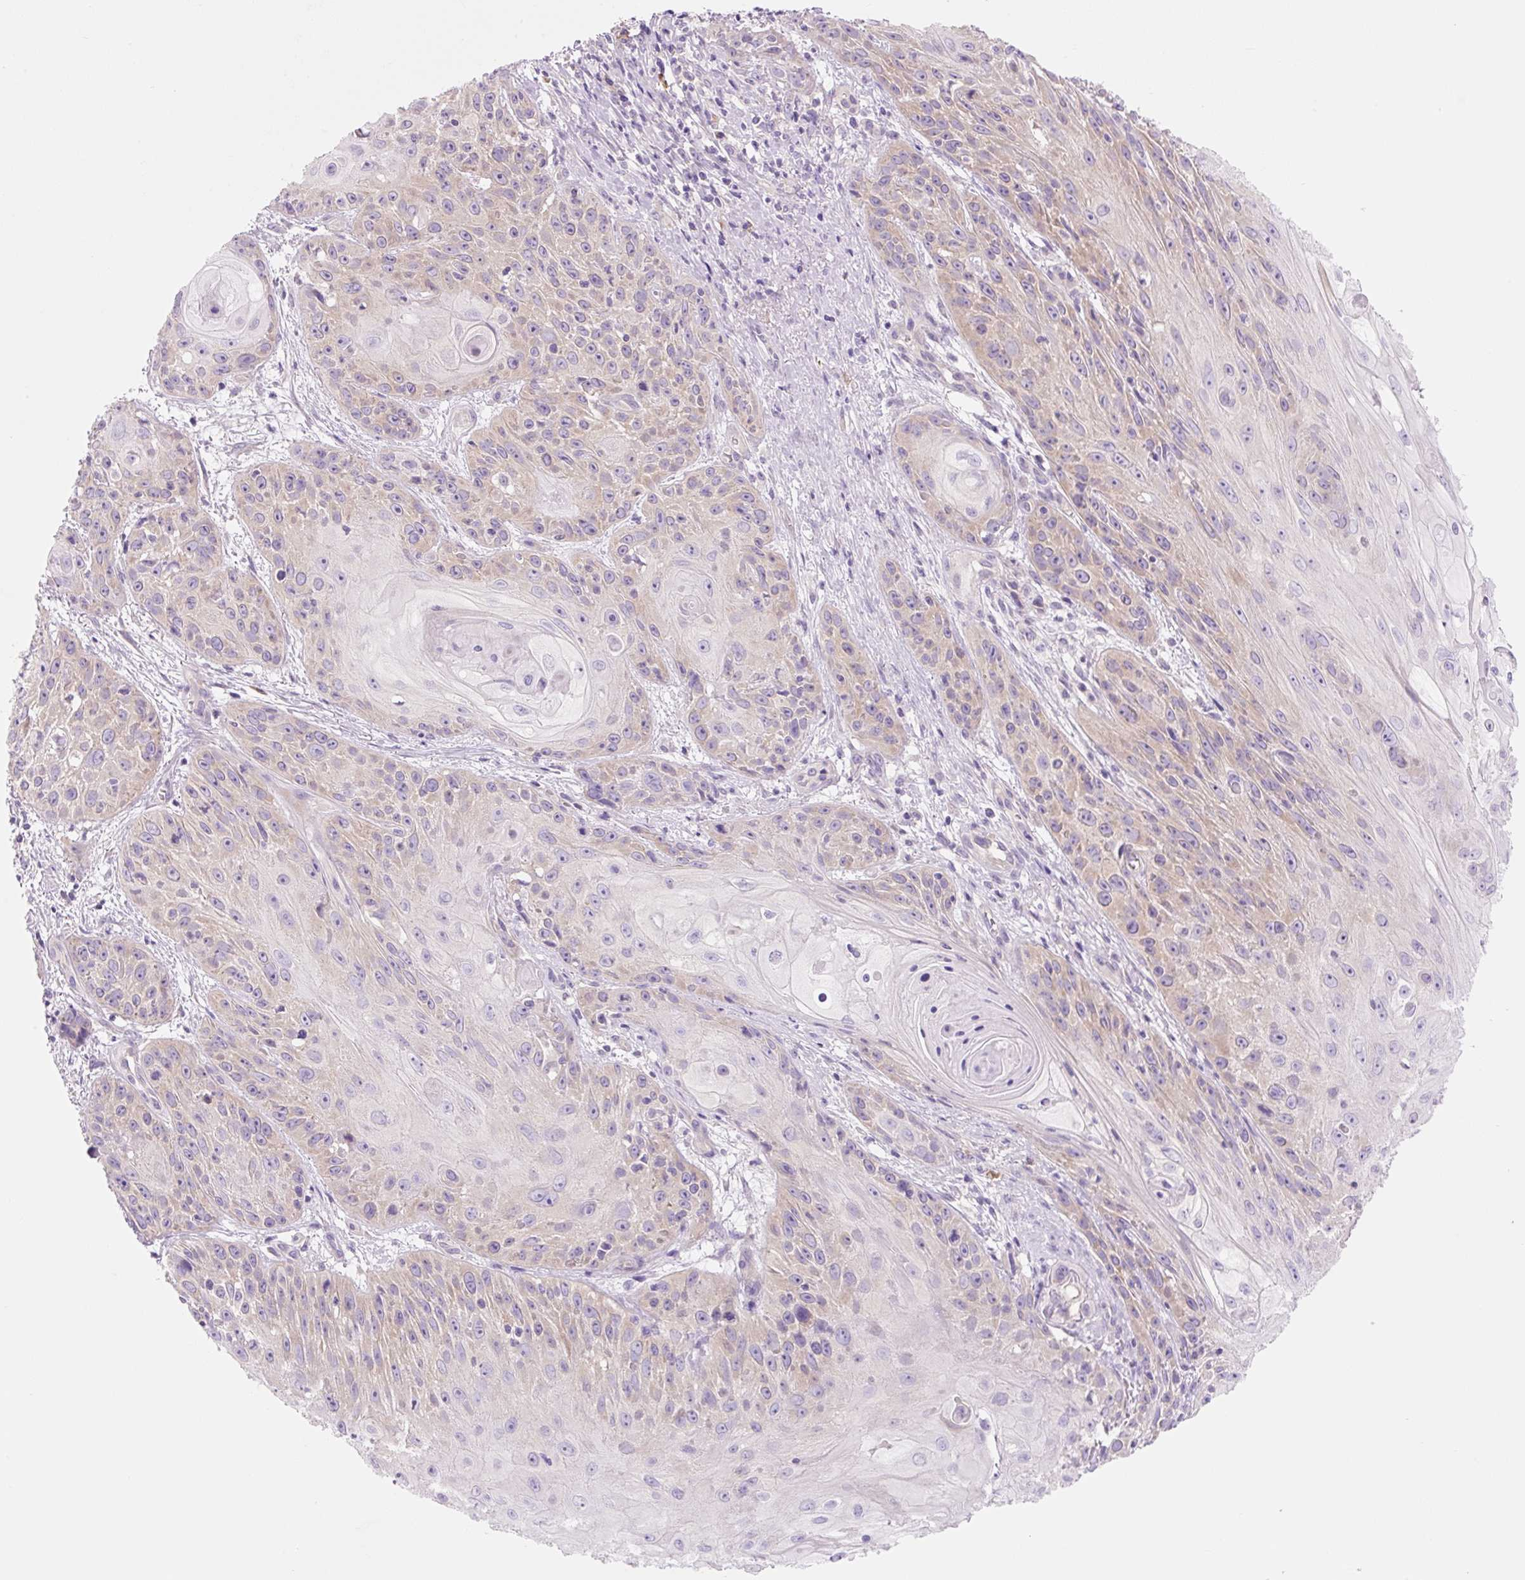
{"staining": {"intensity": "weak", "quantity": "<25%", "location": "cytoplasmic/membranous"}, "tissue": "skin cancer", "cell_type": "Tumor cells", "image_type": "cancer", "snomed": [{"axis": "morphology", "description": "Squamous cell carcinoma, NOS"}, {"axis": "topography", "description": "Skin"}, {"axis": "topography", "description": "Vulva"}], "caption": "Histopathology image shows no significant protein staining in tumor cells of skin cancer (squamous cell carcinoma).", "gene": "CELF6", "patient": {"sex": "female", "age": 76}}